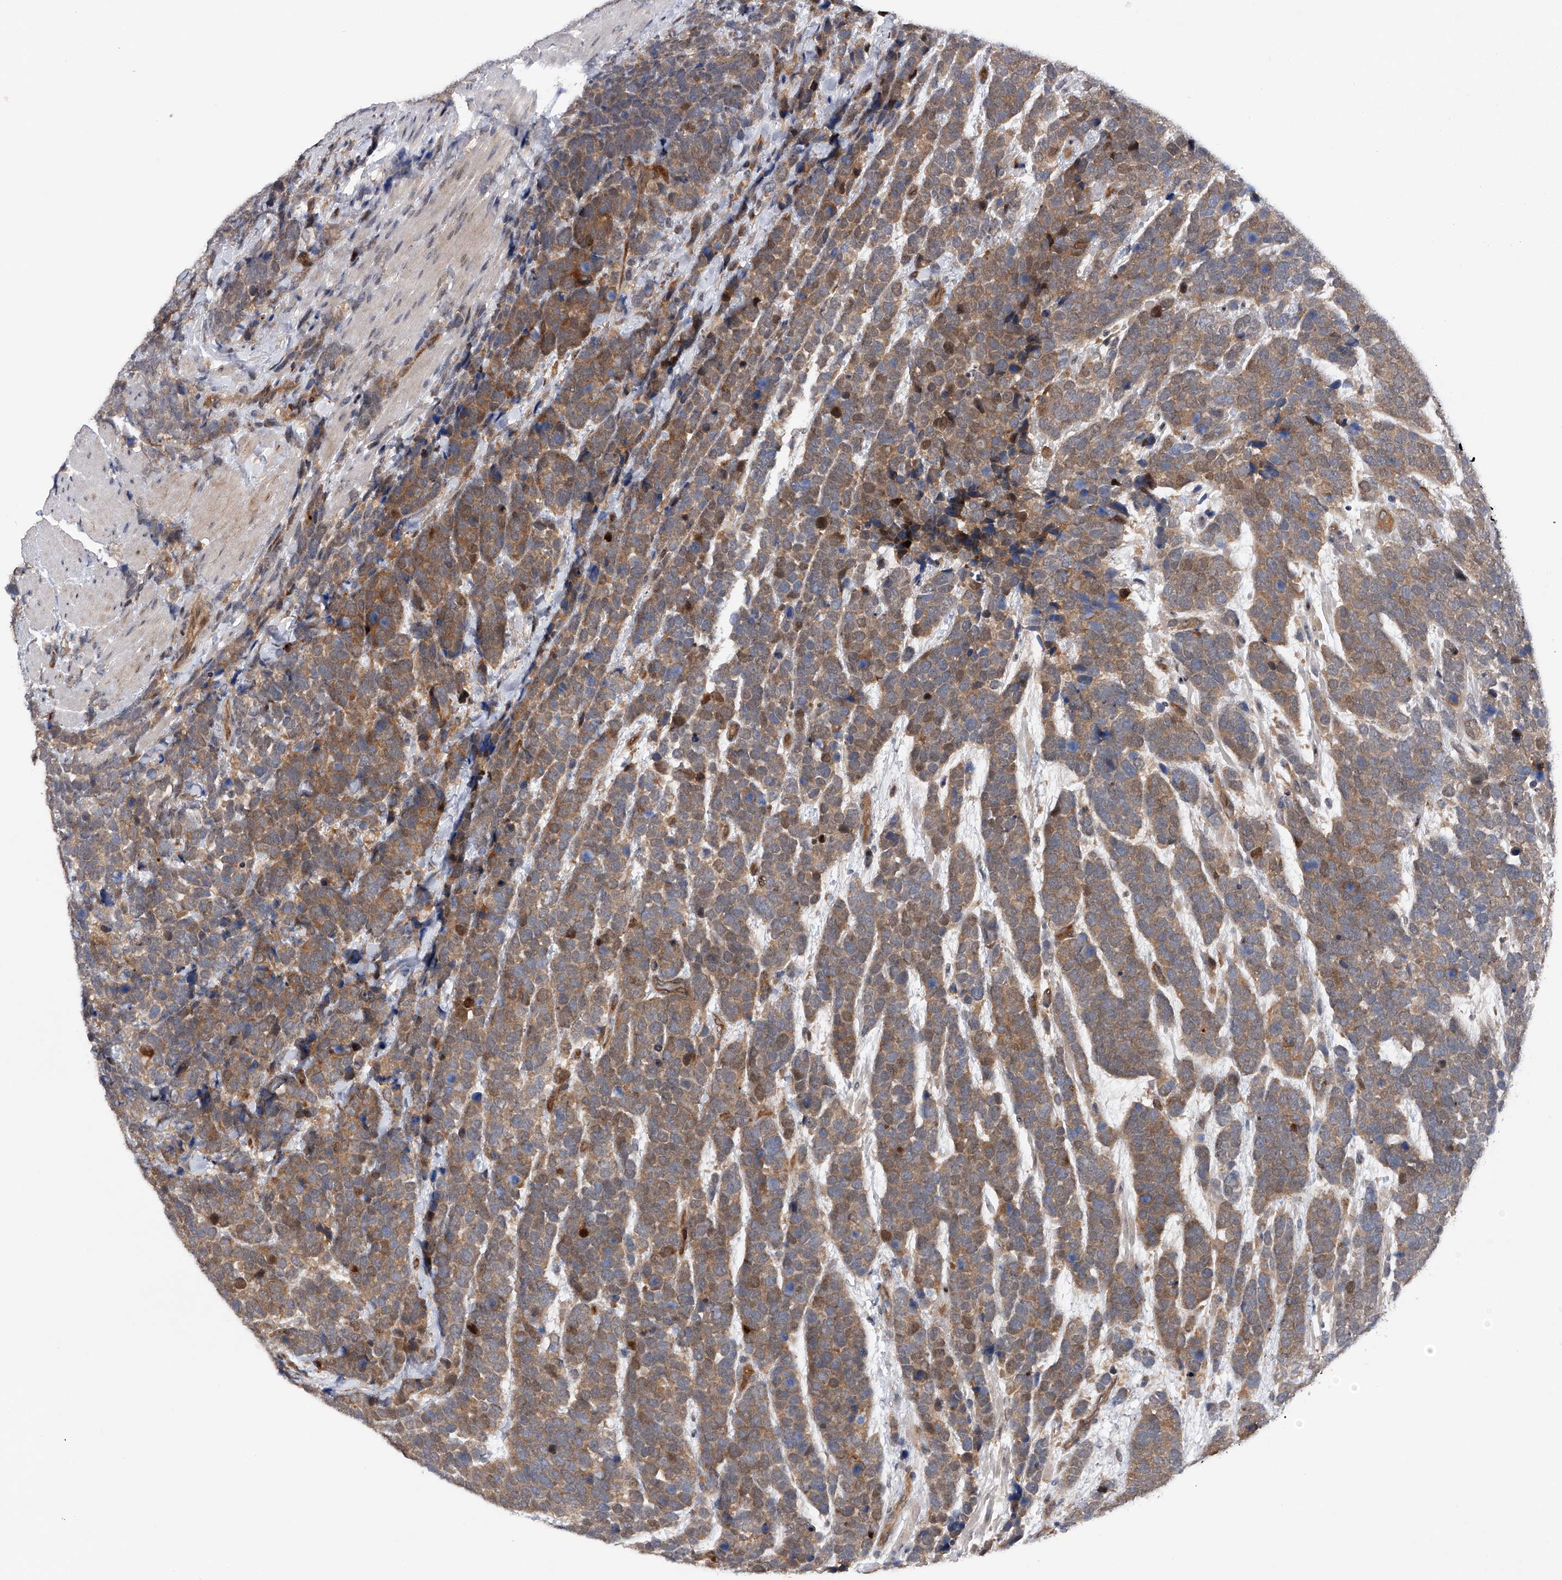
{"staining": {"intensity": "moderate", "quantity": "25%-75%", "location": "cytoplasmic/membranous"}, "tissue": "urothelial cancer", "cell_type": "Tumor cells", "image_type": "cancer", "snomed": [{"axis": "morphology", "description": "Urothelial carcinoma, High grade"}, {"axis": "topography", "description": "Urinary bladder"}], "caption": "A brown stain labels moderate cytoplasmic/membranous staining of a protein in human urothelial cancer tumor cells.", "gene": "RWDD2A", "patient": {"sex": "female", "age": 82}}